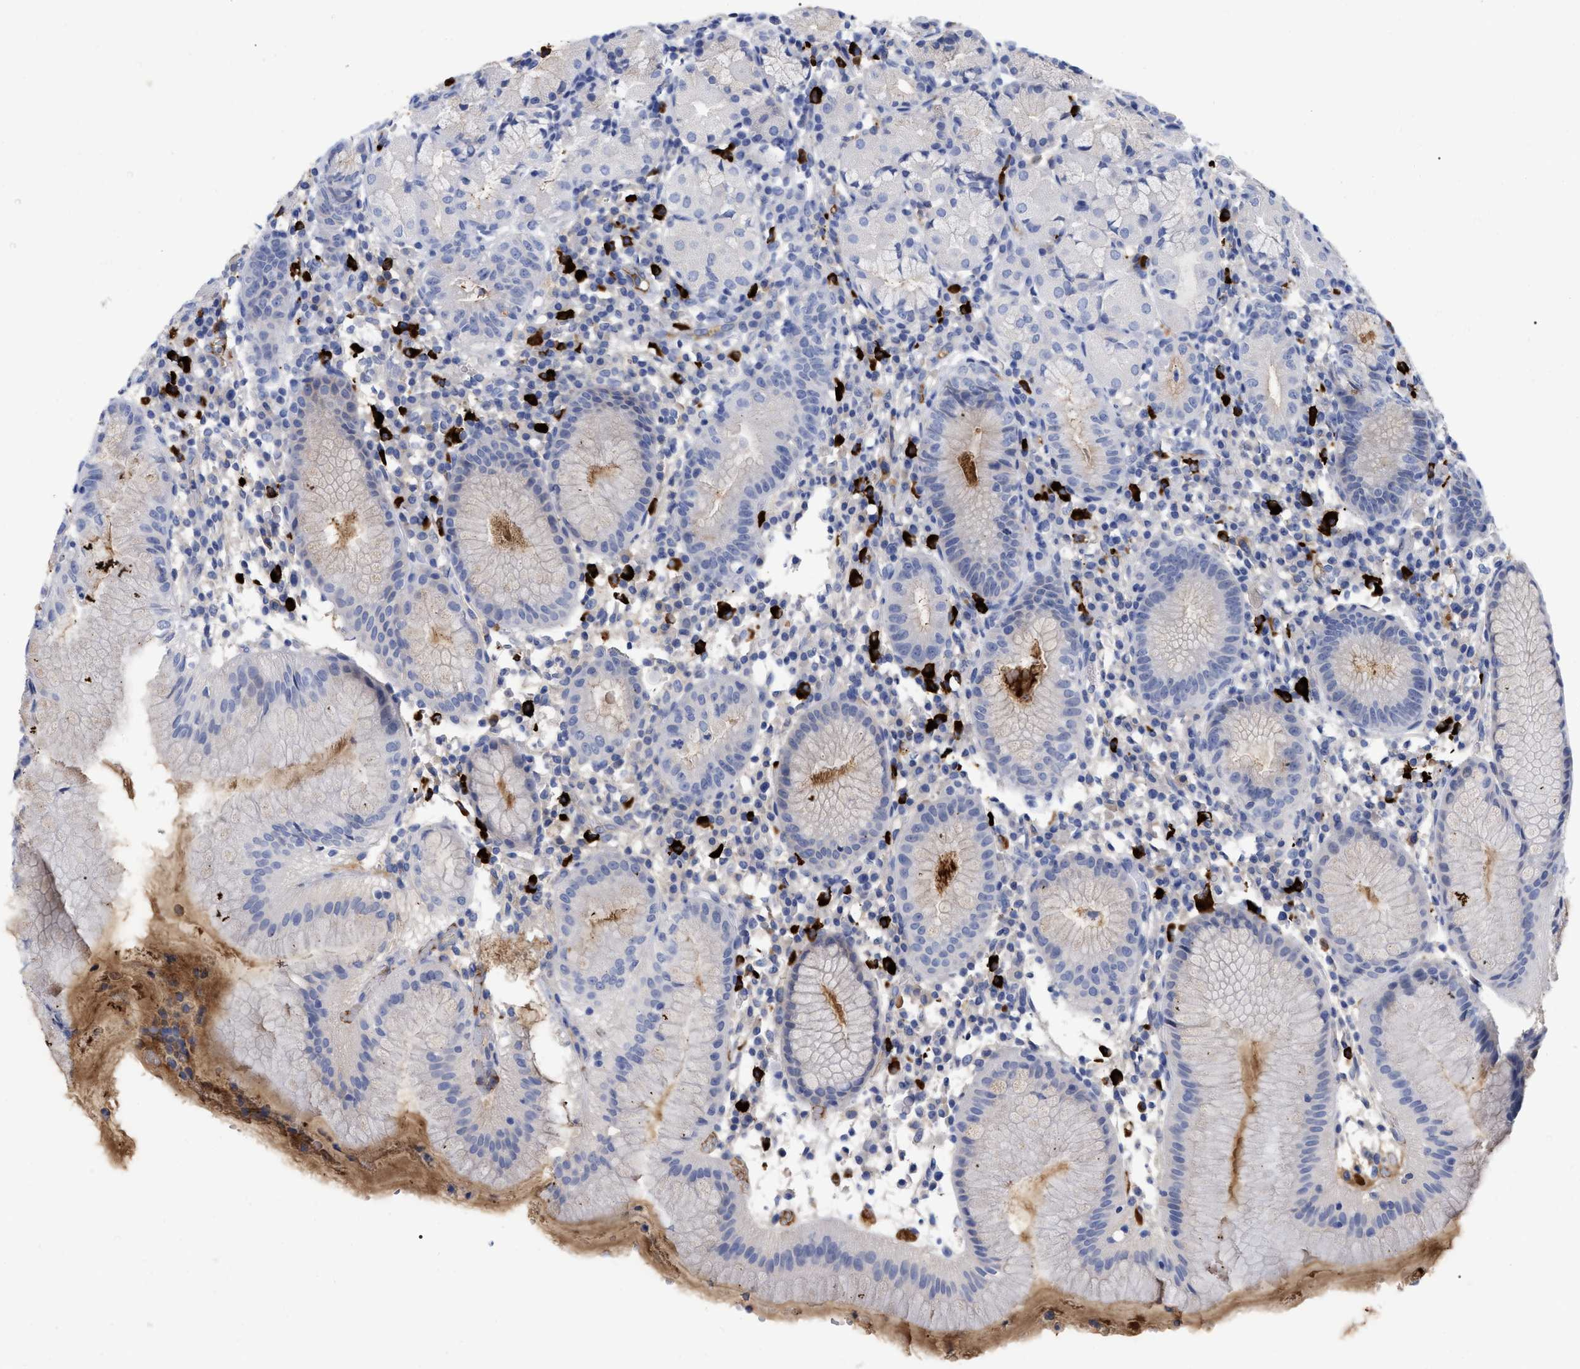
{"staining": {"intensity": "moderate", "quantity": "<25%", "location": "cytoplasmic/membranous"}, "tissue": "stomach", "cell_type": "Glandular cells", "image_type": "normal", "snomed": [{"axis": "morphology", "description": "Normal tissue, NOS"}, {"axis": "topography", "description": "Stomach"}, {"axis": "topography", "description": "Stomach, lower"}], "caption": "IHC image of normal stomach: human stomach stained using IHC reveals low levels of moderate protein expression localized specifically in the cytoplasmic/membranous of glandular cells, appearing as a cytoplasmic/membranous brown color.", "gene": "IGHV5", "patient": {"sex": "female", "age": 75}}